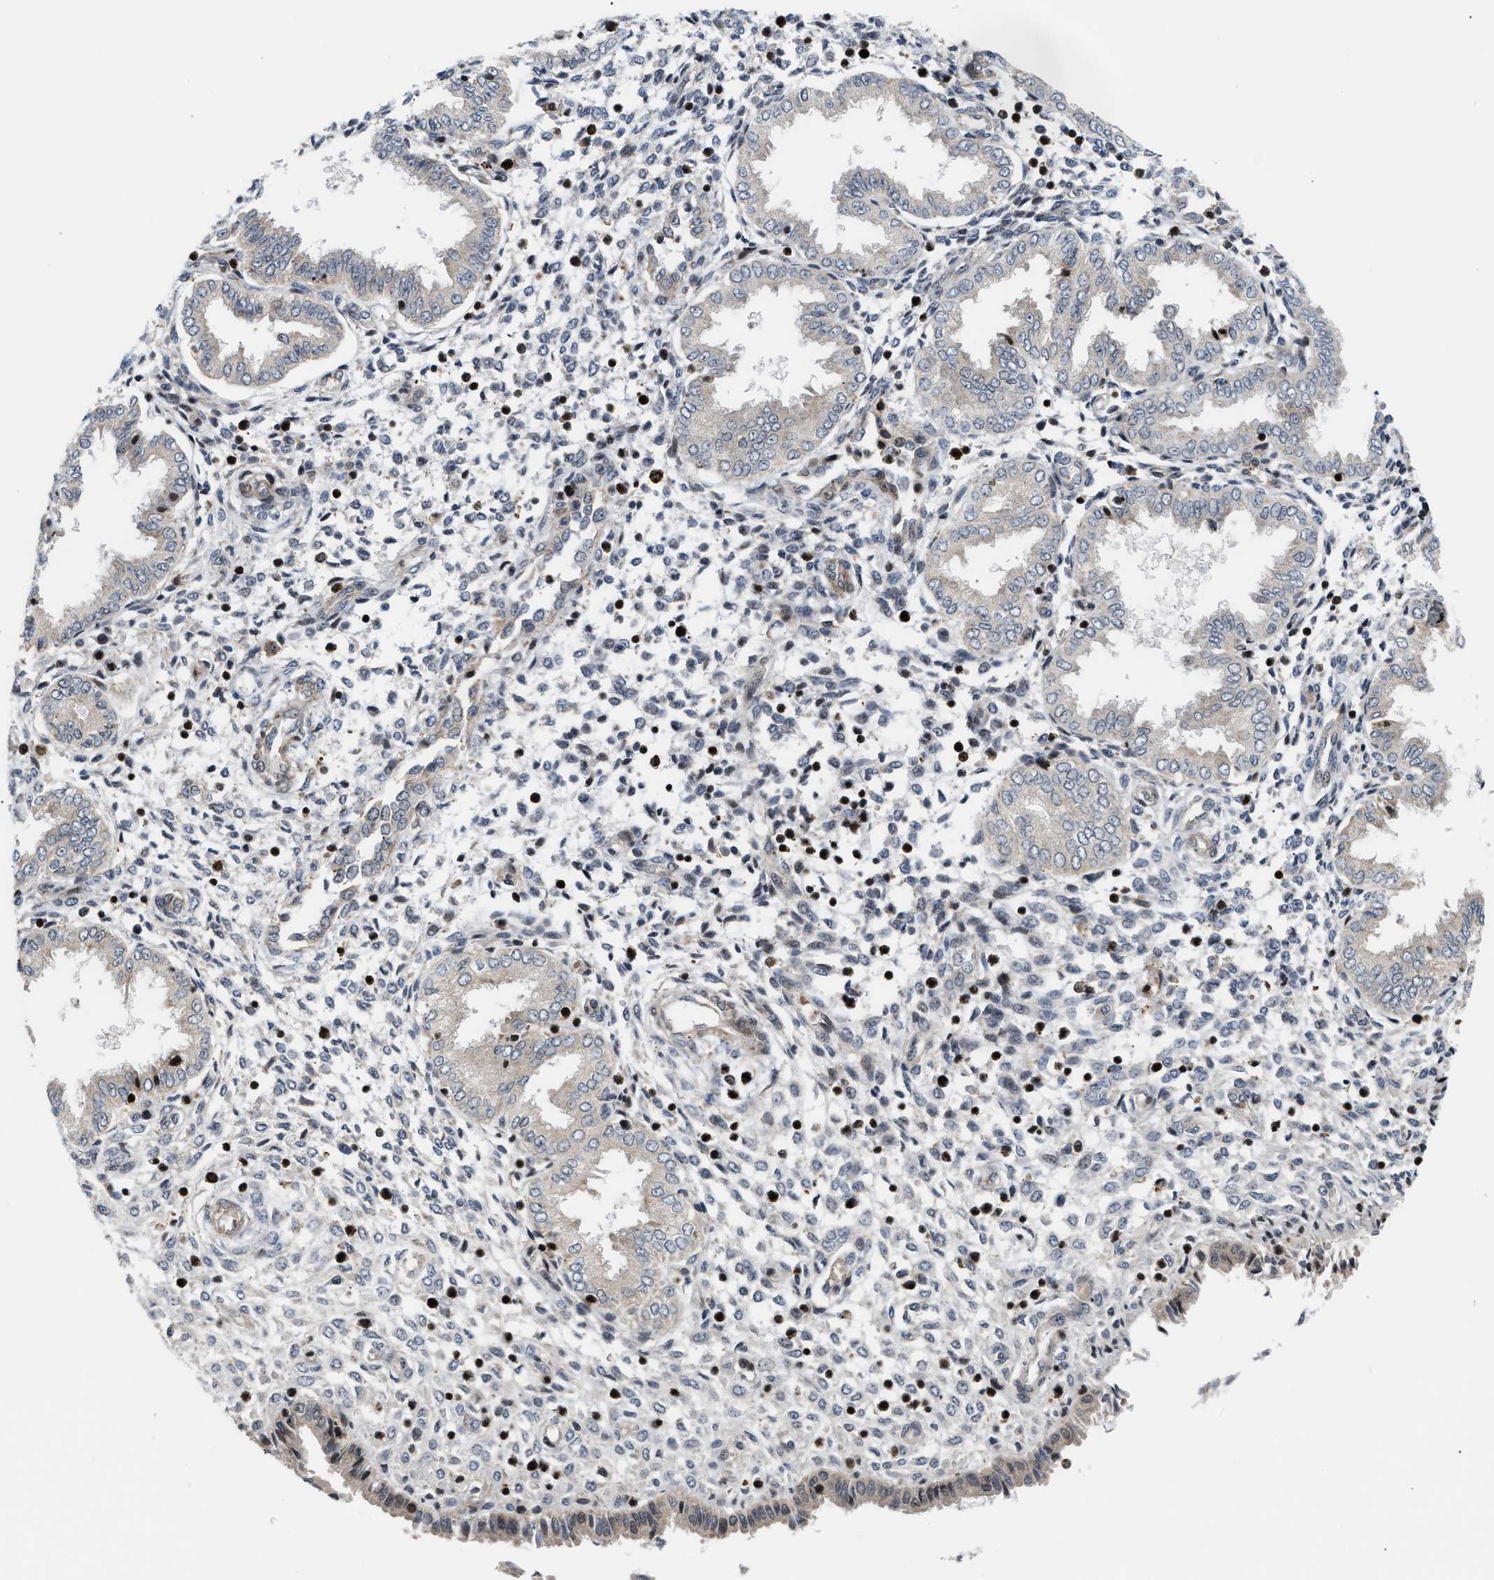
{"staining": {"intensity": "strong", "quantity": "<25%", "location": "nuclear"}, "tissue": "endometrium", "cell_type": "Cells in endometrial stroma", "image_type": "normal", "snomed": [{"axis": "morphology", "description": "Normal tissue, NOS"}, {"axis": "topography", "description": "Endometrium"}], "caption": "High-power microscopy captured an immunohistochemistry (IHC) image of normal endometrium, revealing strong nuclear expression in approximately <25% of cells in endometrial stroma.", "gene": "STAU2", "patient": {"sex": "female", "age": 33}}